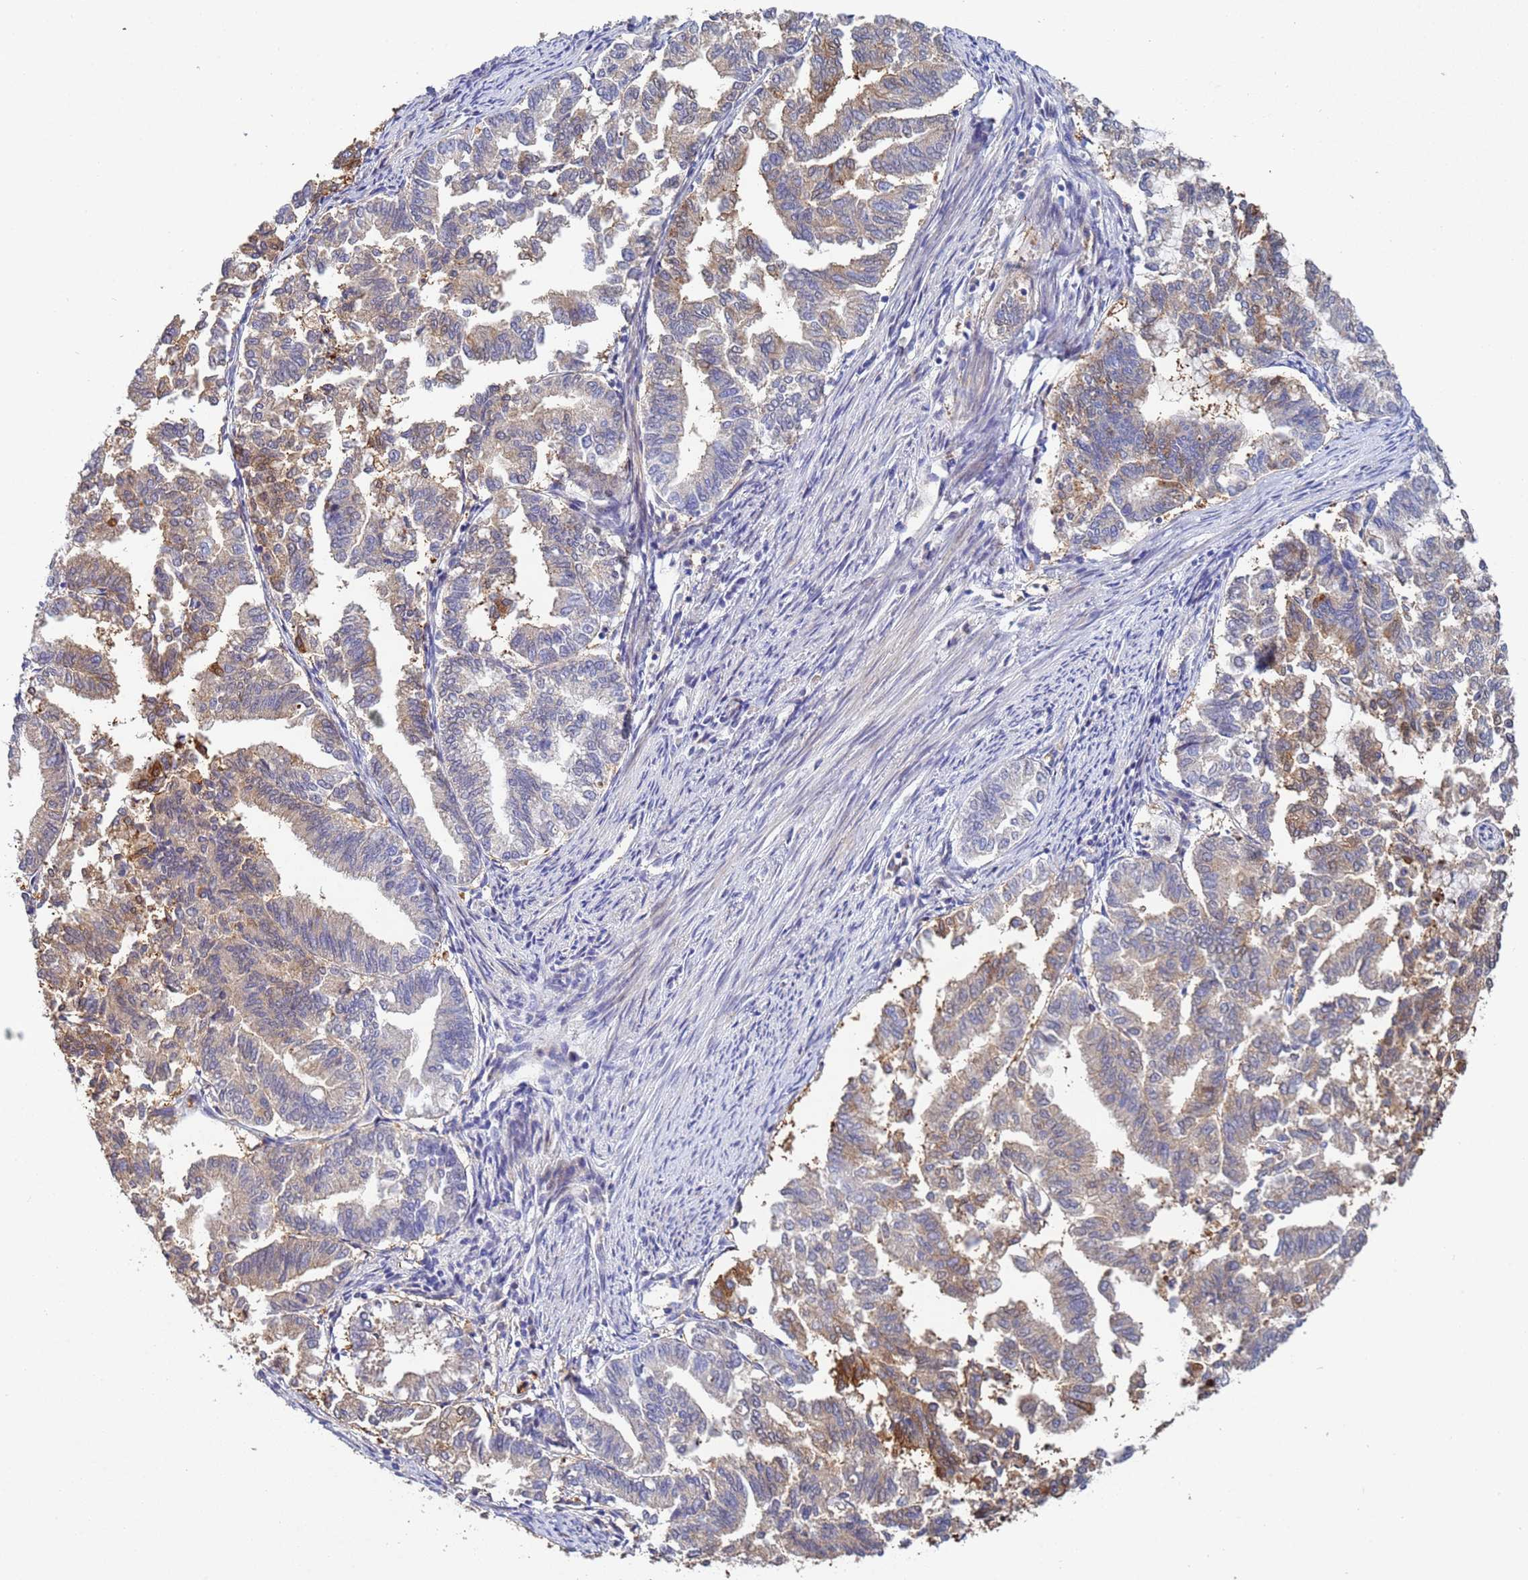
{"staining": {"intensity": "moderate", "quantity": "25%-75%", "location": "cytoplasmic/membranous"}, "tissue": "endometrial cancer", "cell_type": "Tumor cells", "image_type": "cancer", "snomed": [{"axis": "morphology", "description": "Adenocarcinoma, NOS"}, {"axis": "topography", "description": "Endometrium"}], "caption": "This image shows adenocarcinoma (endometrial) stained with immunohistochemistry to label a protein in brown. The cytoplasmic/membranous of tumor cells show moderate positivity for the protein. Nuclei are counter-stained blue.", "gene": "PPP6R1", "patient": {"sex": "female", "age": 79}}